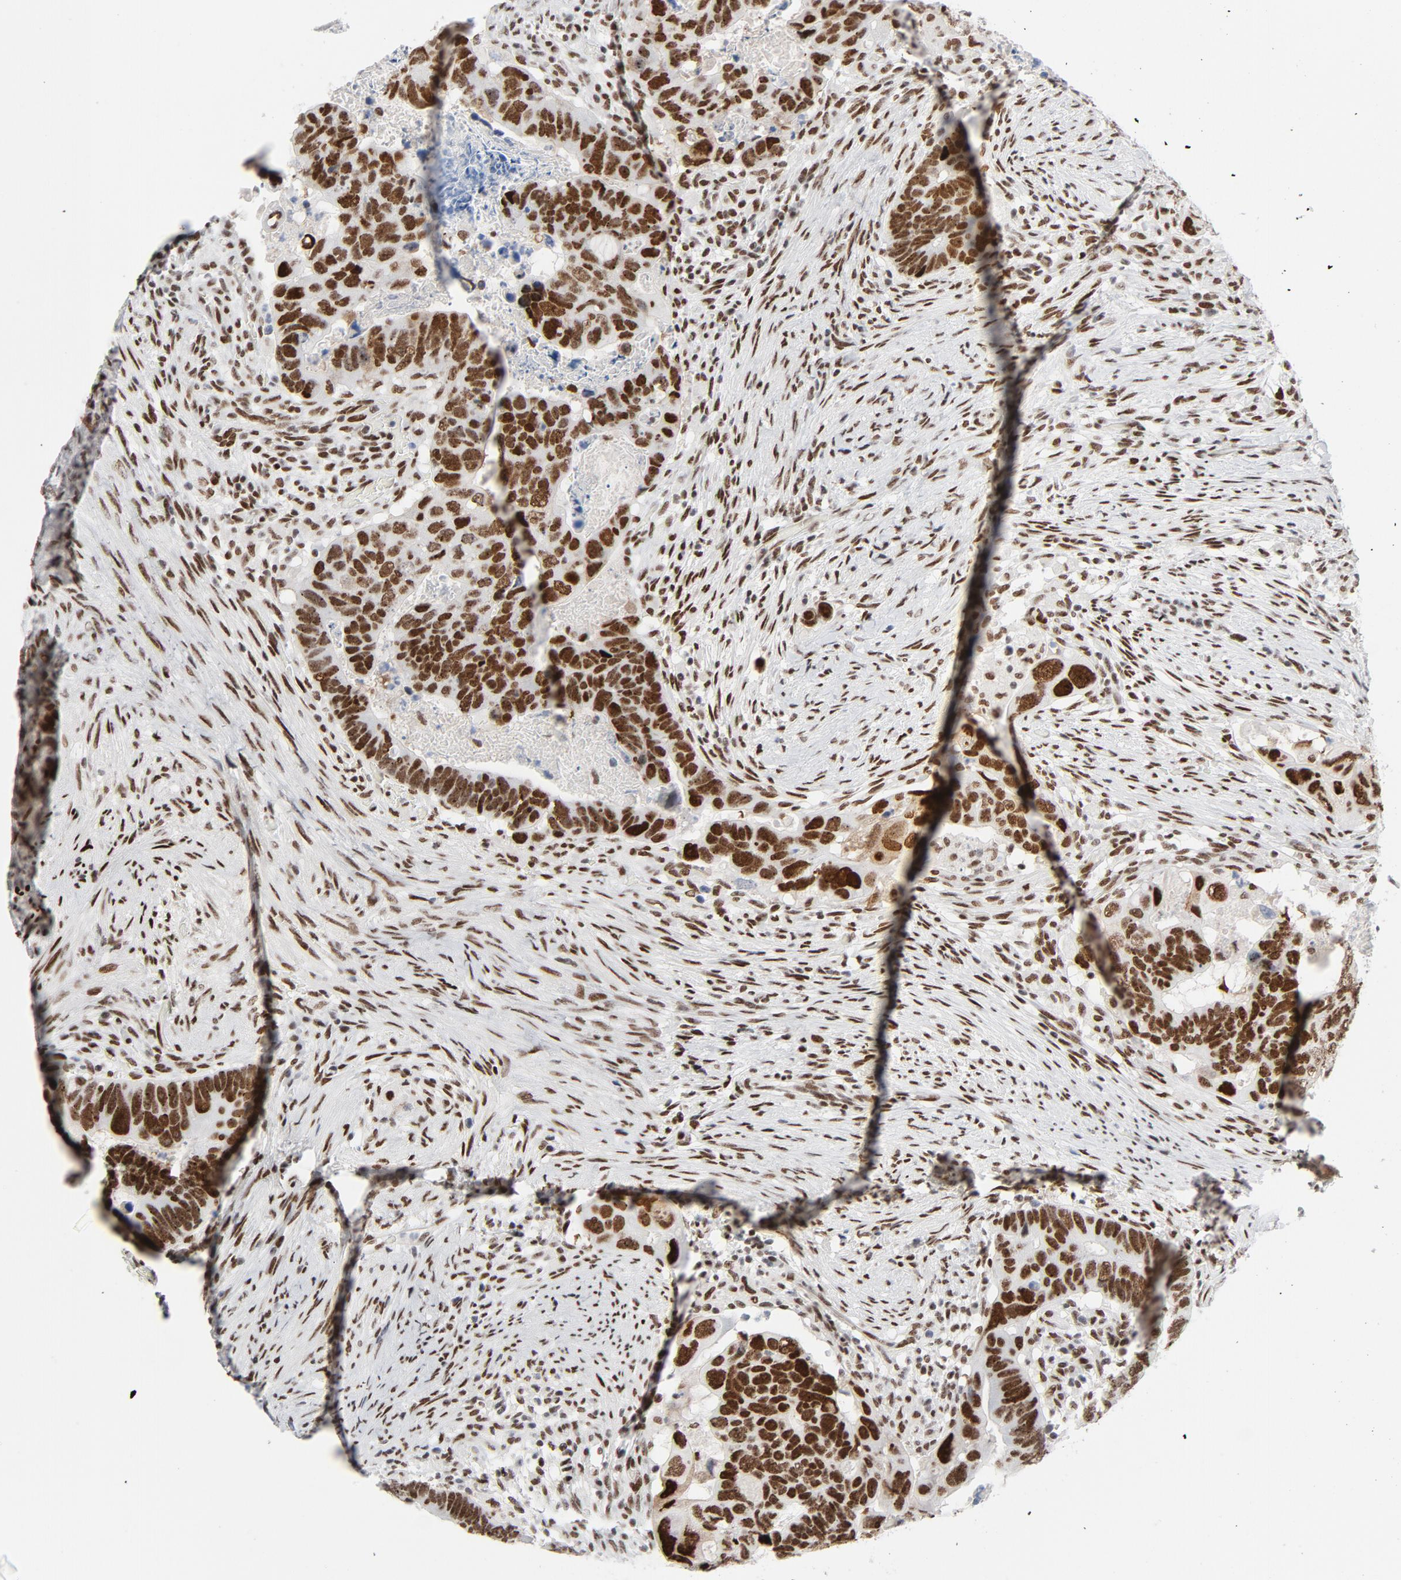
{"staining": {"intensity": "strong", "quantity": ">75%", "location": "nuclear"}, "tissue": "colorectal cancer", "cell_type": "Tumor cells", "image_type": "cancer", "snomed": [{"axis": "morphology", "description": "Adenocarcinoma, NOS"}, {"axis": "topography", "description": "Rectum"}], "caption": "Protein expression by IHC exhibits strong nuclear positivity in about >75% of tumor cells in adenocarcinoma (colorectal).", "gene": "HSF1", "patient": {"sex": "male", "age": 53}}